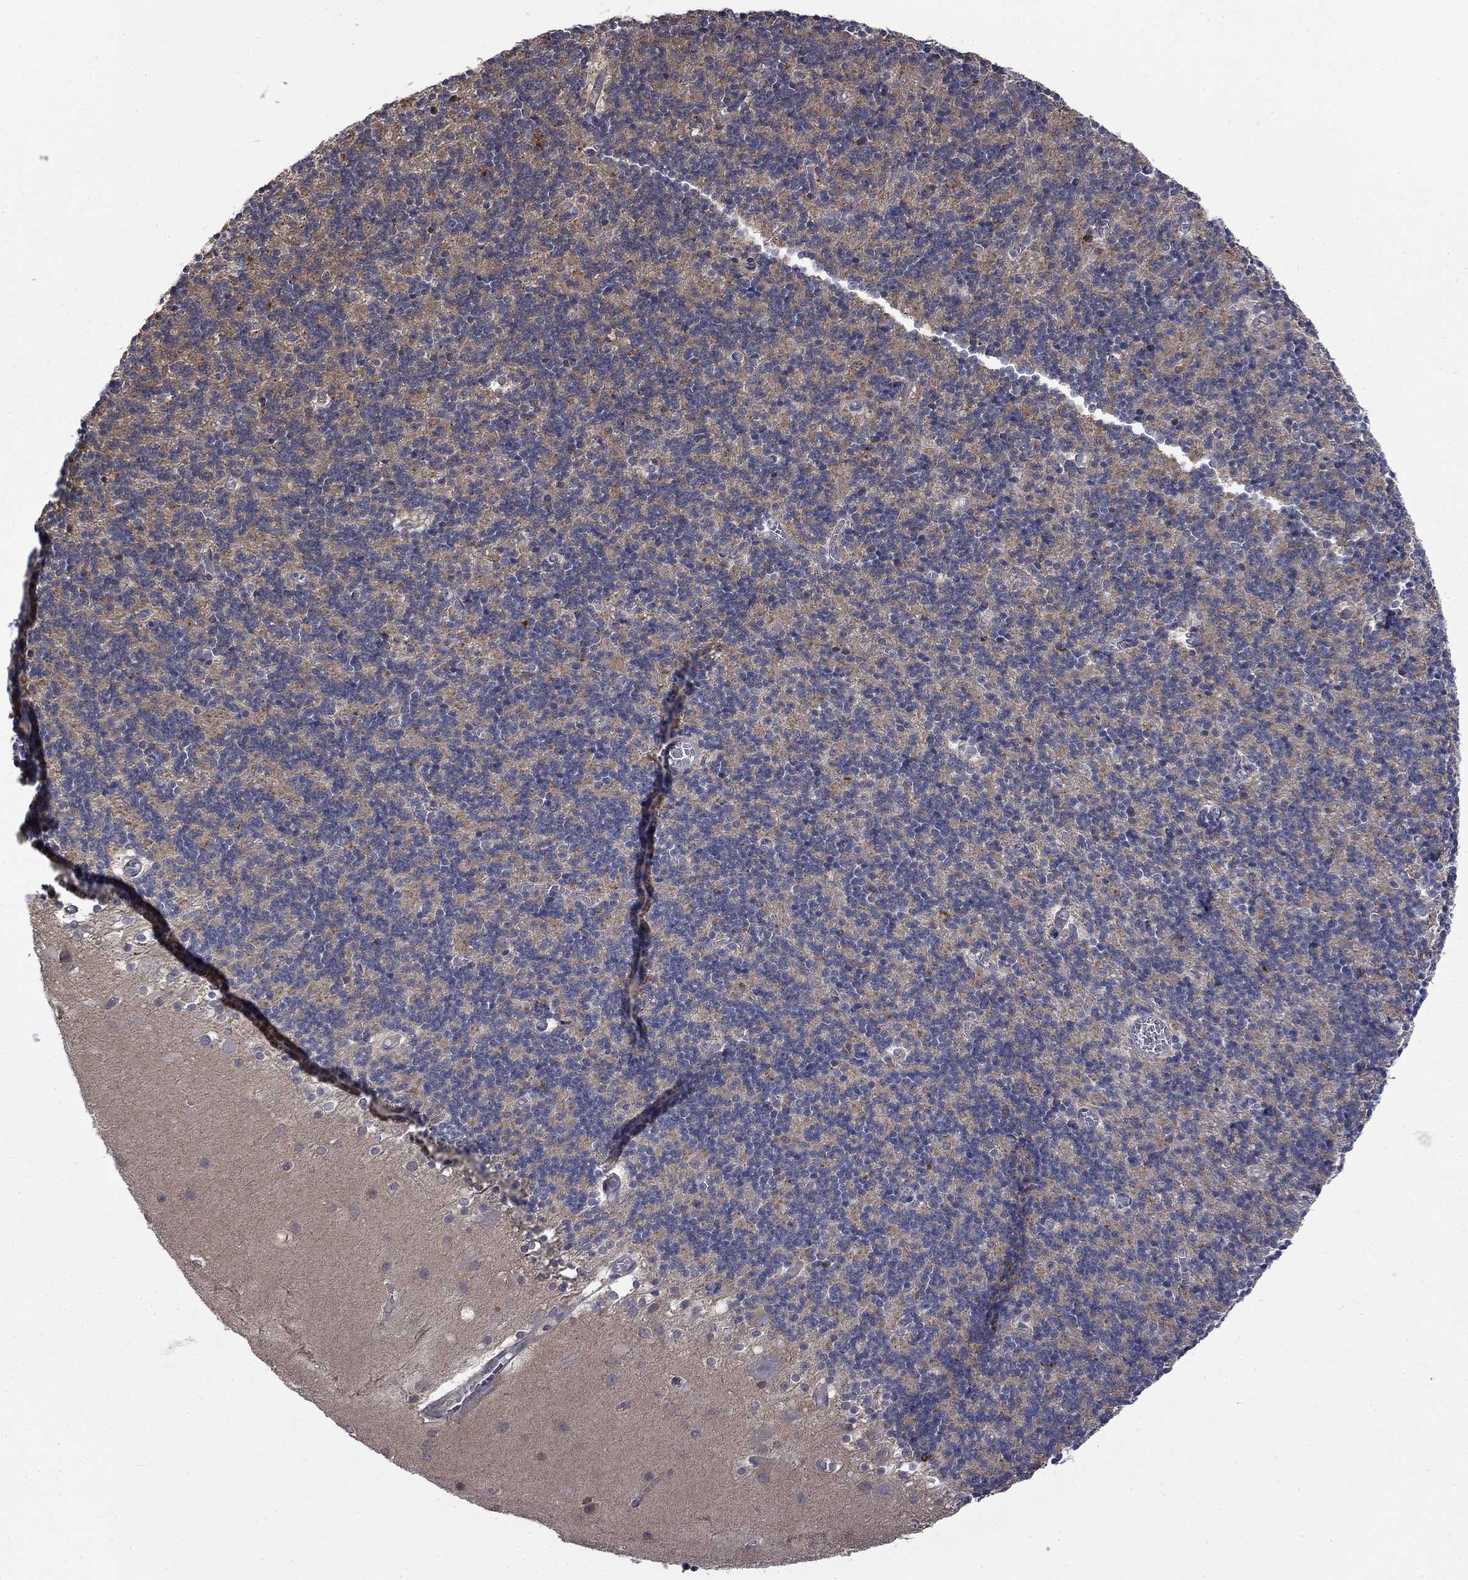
{"staining": {"intensity": "negative", "quantity": "none", "location": "none"}, "tissue": "cerebellum", "cell_type": "Cells in granular layer", "image_type": "normal", "snomed": [{"axis": "morphology", "description": "Normal tissue, NOS"}, {"axis": "topography", "description": "Cerebellum"}], "caption": "This is an IHC micrograph of benign human cerebellum. There is no staining in cells in granular layer.", "gene": "PDZD2", "patient": {"sex": "male", "age": 70}}